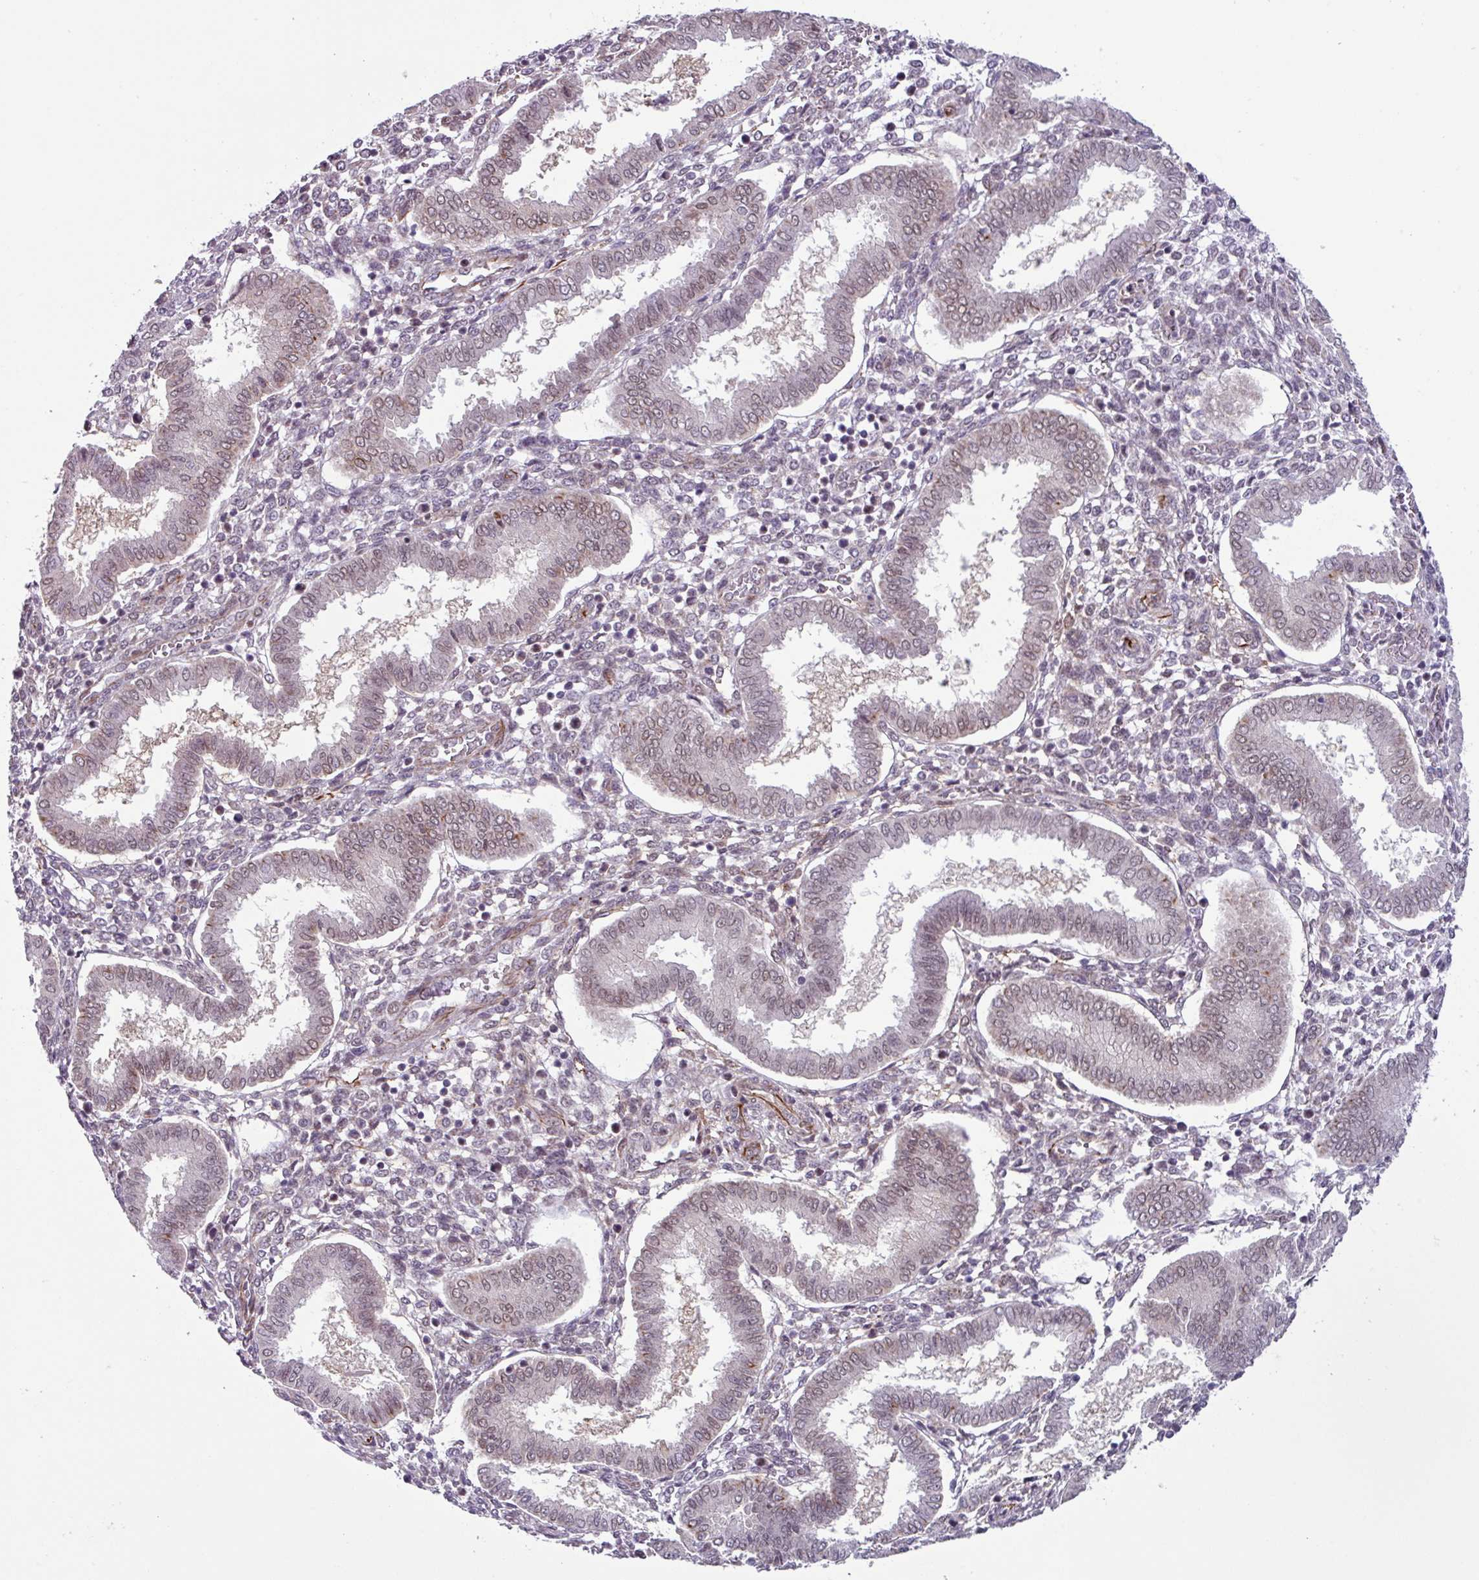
{"staining": {"intensity": "negative", "quantity": "none", "location": "none"}, "tissue": "endometrium", "cell_type": "Cells in endometrial stroma", "image_type": "normal", "snomed": [{"axis": "morphology", "description": "Normal tissue, NOS"}, {"axis": "topography", "description": "Endometrium"}], "caption": "An immunohistochemistry photomicrograph of normal endometrium is shown. There is no staining in cells in endometrial stroma of endometrium. (IHC, brightfield microscopy, high magnification).", "gene": "CHD3", "patient": {"sex": "female", "age": 24}}